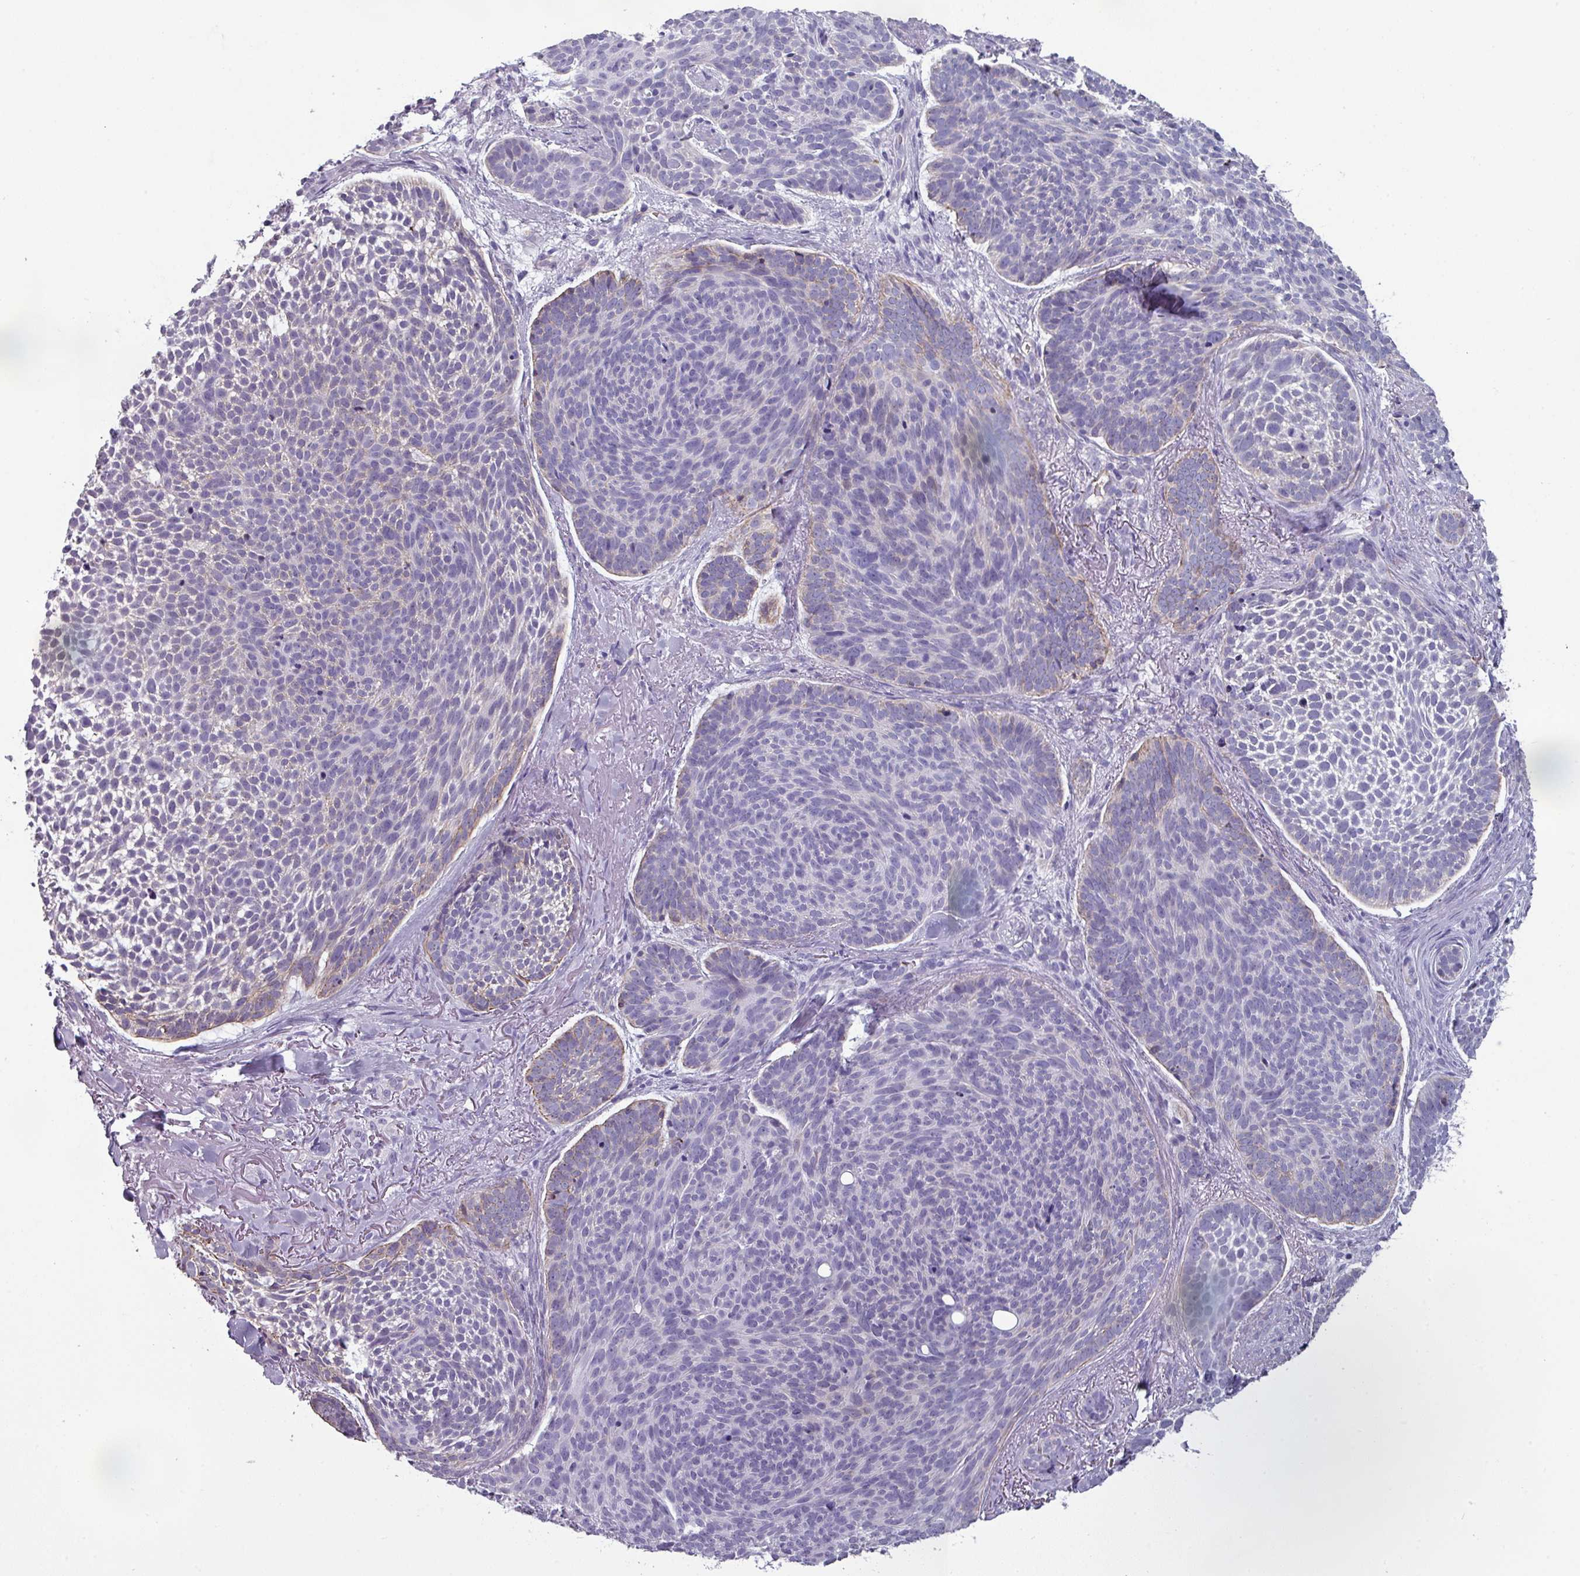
{"staining": {"intensity": "negative", "quantity": "none", "location": "none"}, "tissue": "skin cancer", "cell_type": "Tumor cells", "image_type": "cancer", "snomed": [{"axis": "morphology", "description": "Basal cell carcinoma"}, {"axis": "topography", "description": "Skin"}], "caption": "This is an IHC photomicrograph of human skin basal cell carcinoma. There is no staining in tumor cells.", "gene": "AREL1", "patient": {"sex": "male", "age": 70}}